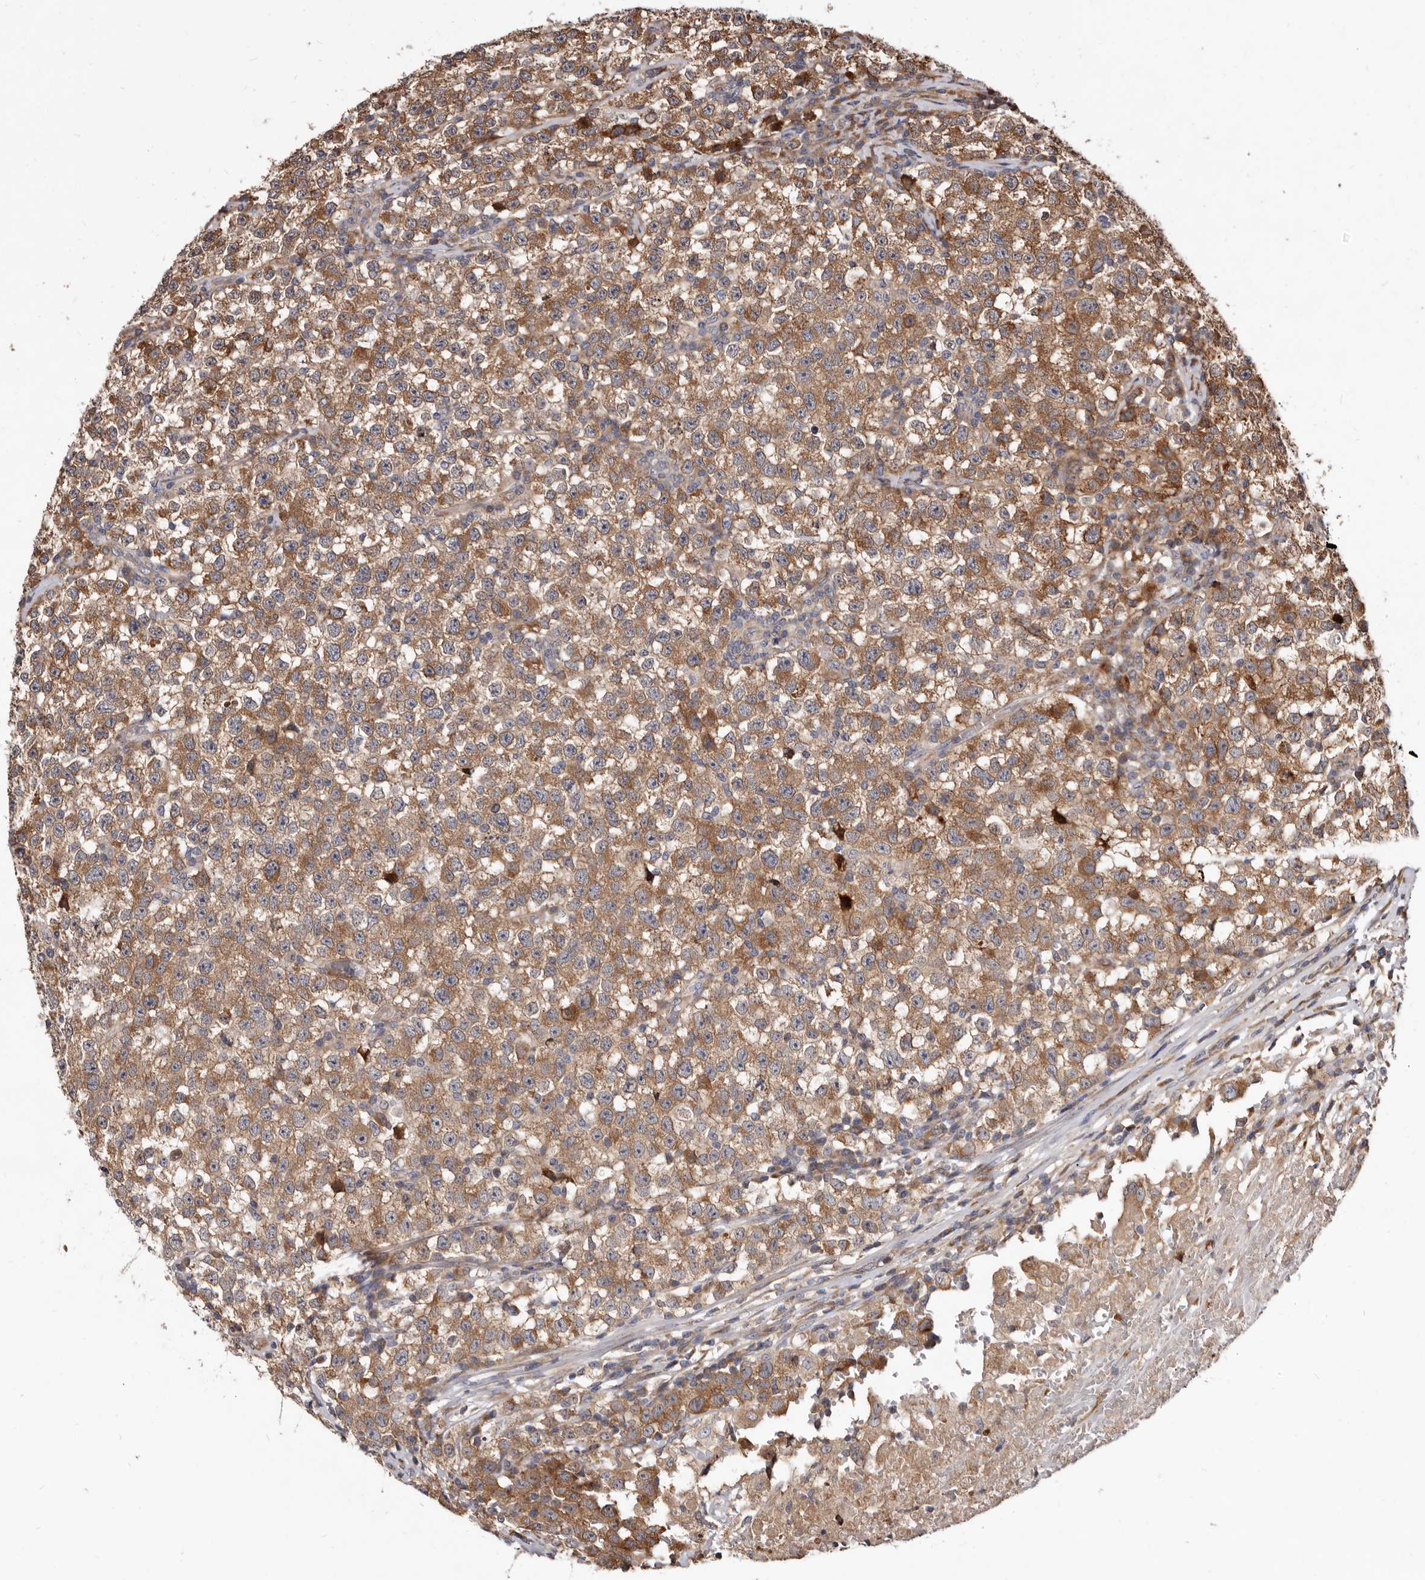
{"staining": {"intensity": "moderate", "quantity": ">75%", "location": "cytoplasmic/membranous"}, "tissue": "testis cancer", "cell_type": "Tumor cells", "image_type": "cancer", "snomed": [{"axis": "morphology", "description": "Seminoma, NOS"}, {"axis": "topography", "description": "Testis"}], "caption": "A high-resolution photomicrograph shows immunohistochemistry (IHC) staining of testis seminoma, which reveals moderate cytoplasmic/membranous expression in approximately >75% of tumor cells.", "gene": "WEE2", "patient": {"sex": "male", "age": 22}}